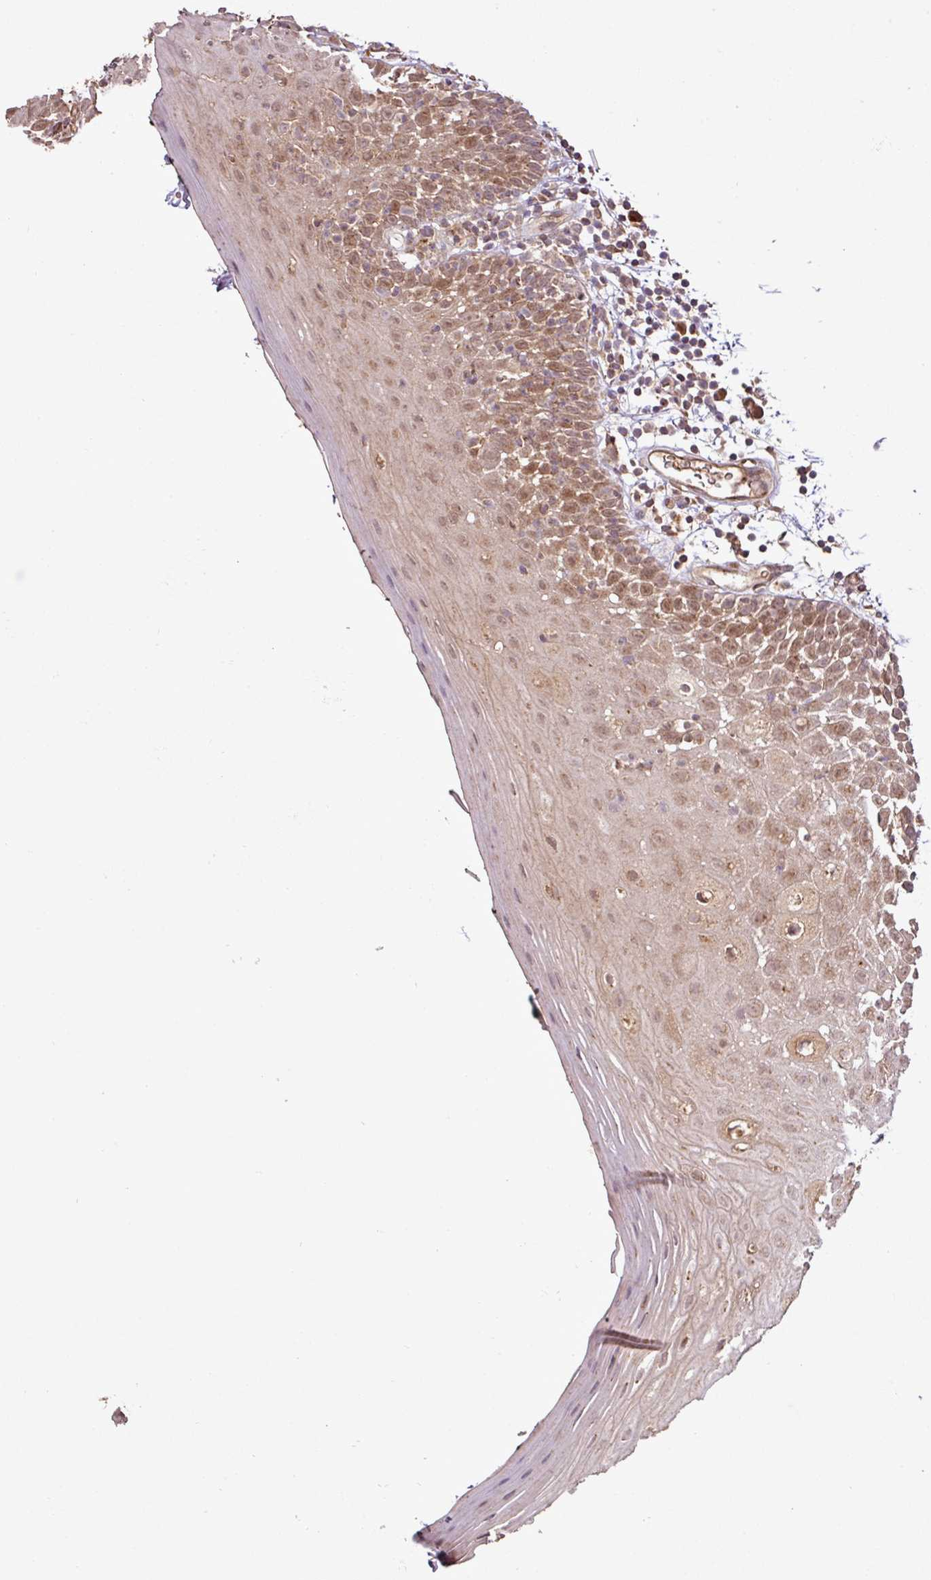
{"staining": {"intensity": "moderate", "quantity": ">75%", "location": "nuclear"}, "tissue": "oral mucosa", "cell_type": "Squamous epithelial cells", "image_type": "normal", "snomed": [{"axis": "morphology", "description": "Normal tissue, NOS"}, {"axis": "morphology", "description": "Squamous cell carcinoma, NOS"}, {"axis": "topography", "description": "Oral tissue"}, {"axis": "topography", "description": "Tounge, NOS"}, {"axis": "topography", "description": "Head-Neck"}], "caption": "Normal oral mucosa demonstrates moderate nuclear staining in approximately >75% of squamous epithelial cells (DAB (3,3'-diaminobenzidine) IHC with brightfield microscopy, high magnification)..", "gene": "FAIM", "patient": {"sex": "male", "age": 76}}